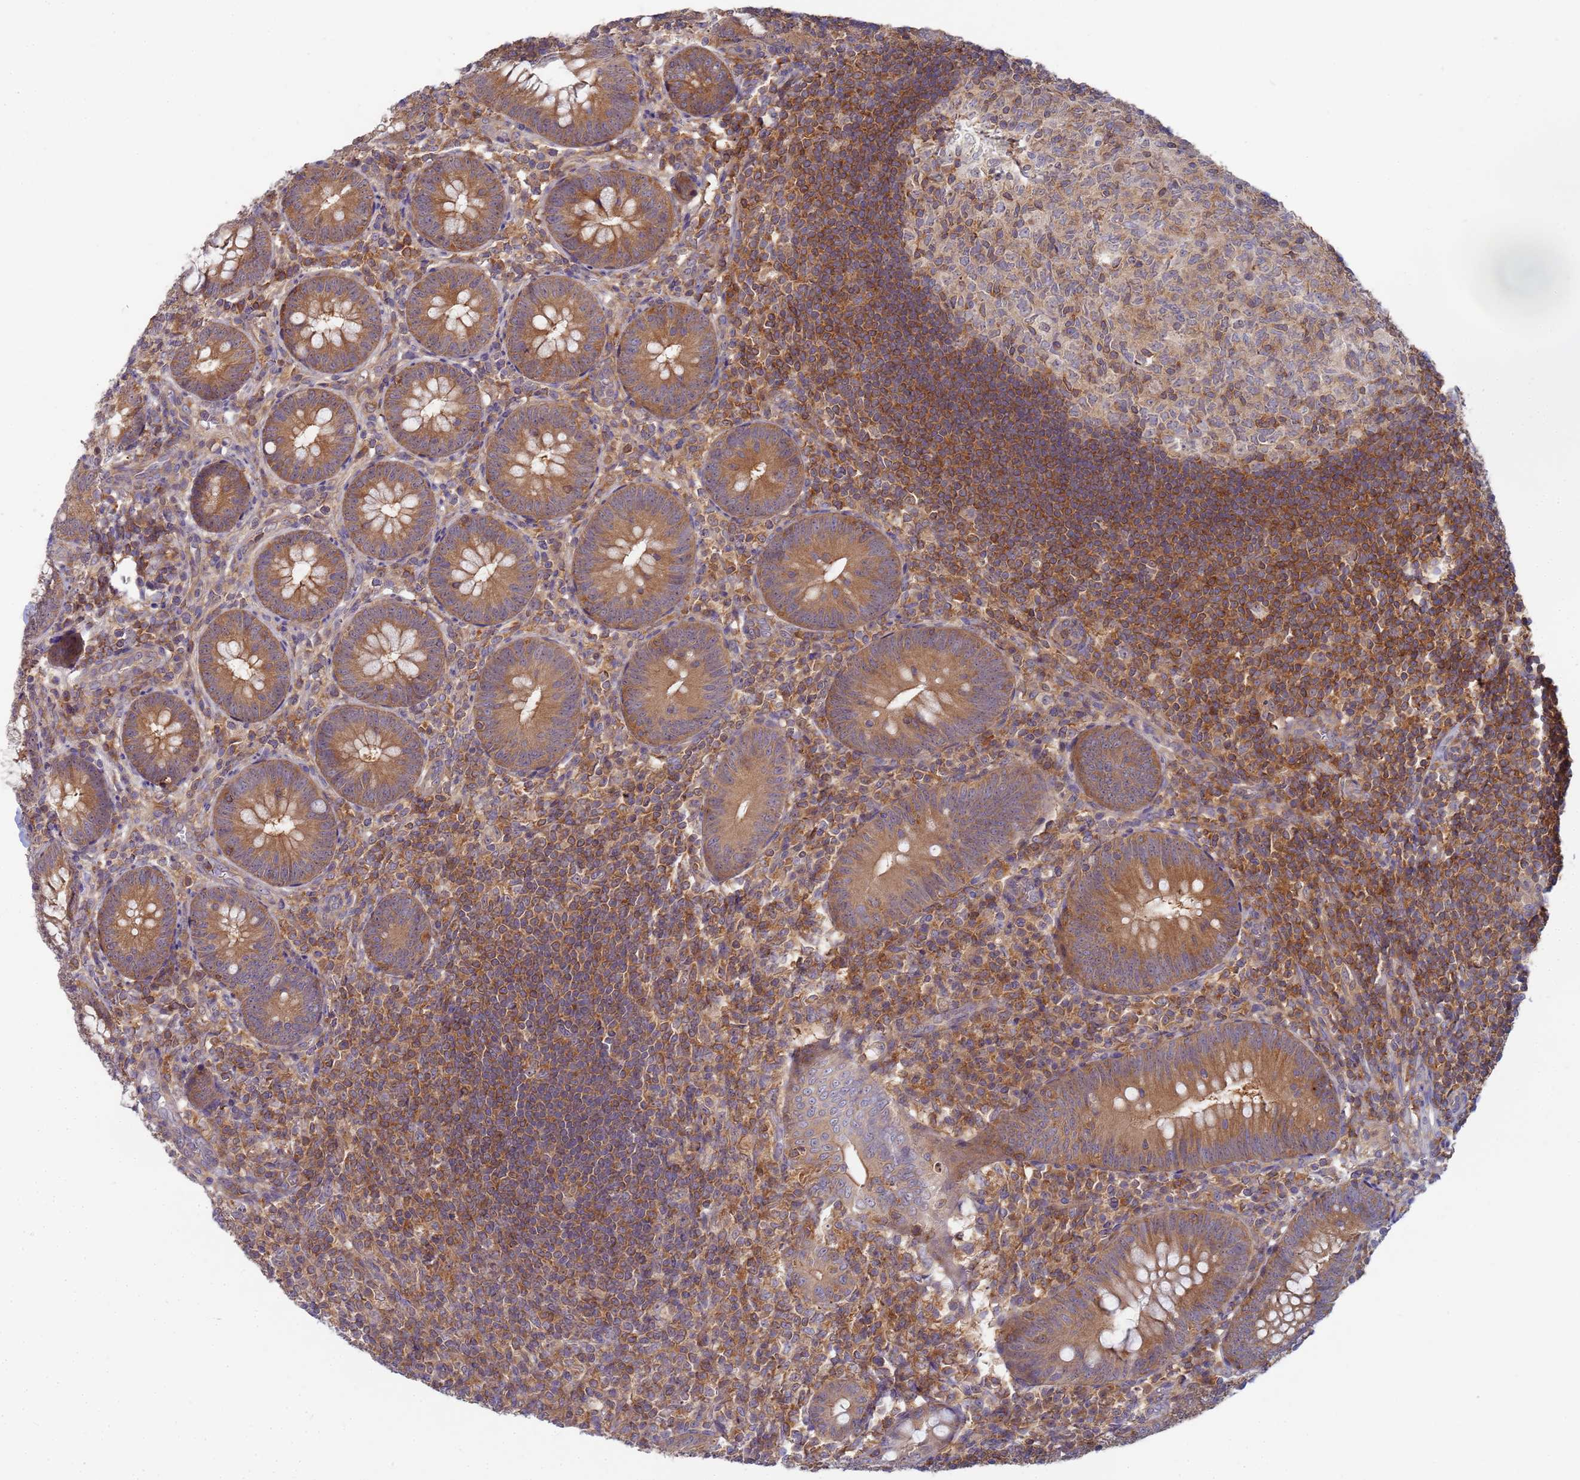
{"staining": {"intensity": "moderate", "quantity": ">75%", "location": "cytoplasmic/membranous,nuclear"}, "tissue": "appendix", "cell_type": "Glandular cells", "image_type": "normal", "snomed": [{"axis": "morphology", "description": "Normal tissue, NOS"}, {"axis": "topography", "description": "Appendix"}], "caption": "Glandular cells exhibit moderate cytoplasmic/membranous,nuclear positivity in about >75% of cells in unremarkable appendix.", "gene": "SHARPIN", "patient": {"sex": "male", "age": 14}}